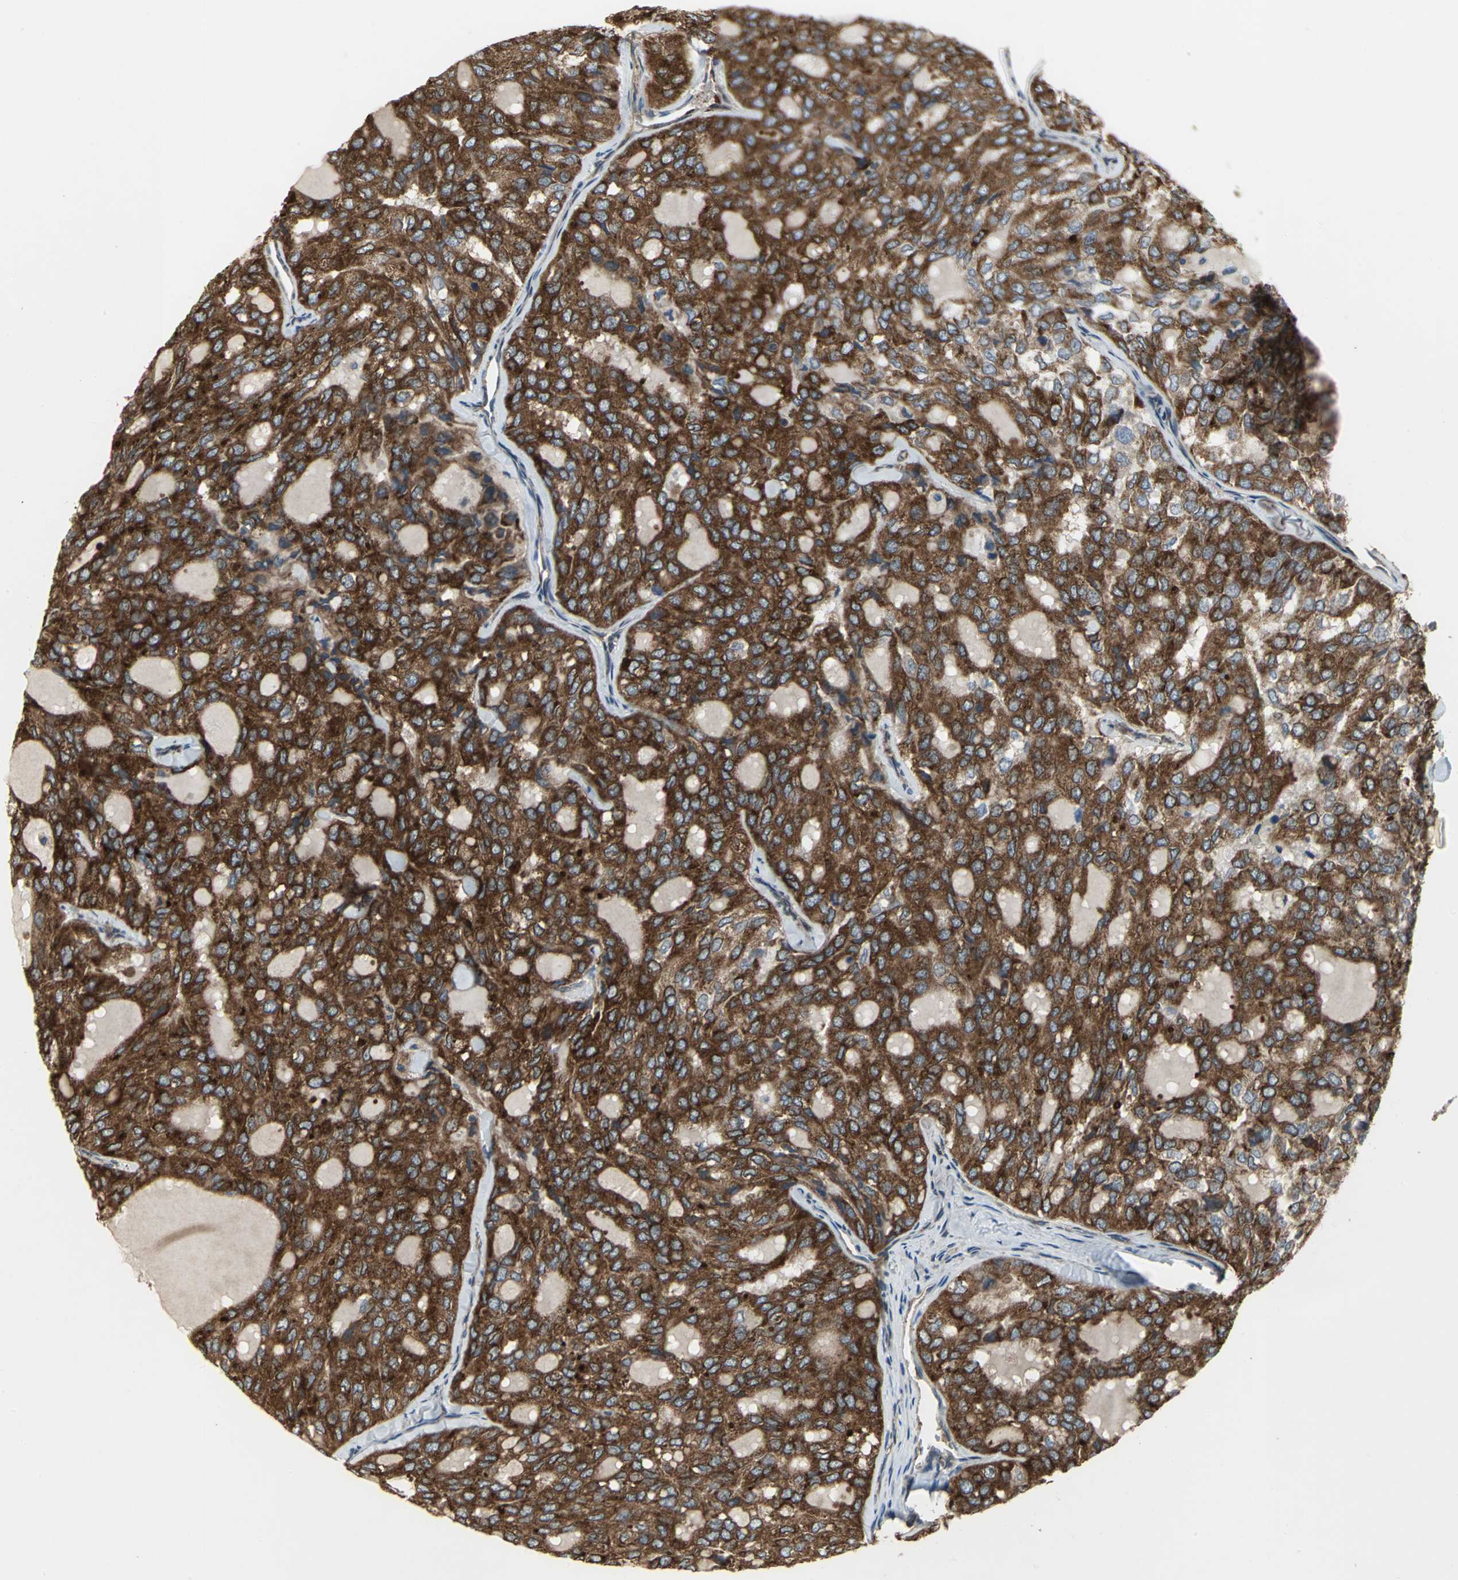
{"staining": {"intensity": "strong", "quantity": ">75%", "location": "cytoplasmic/membranous"}, "tissue": "thyroid cancer", "cell_type": "Tumor cells", "image_type": "cancer", "snomed": [{"axis": "morphology", "description": "Follicular adenoma carcinoma, NOS"}, {"axis": "topography", "description": "Thyroid gland"}], "caption": "Immunohistochemistry (IHC) photomicrograph of neoplastic tissue: thyroid cancer (follicular adenoma carcinoma) stained using immunohistochemistry (IHC) shows high levels of strong protein expression localized specifically in the cytoplasmic/membranous of tumor cells, appearing as a cytoplasmic/membranous brown color.", "gene": "SYVN1", "patient": {"sex": "male", "age": 75}}